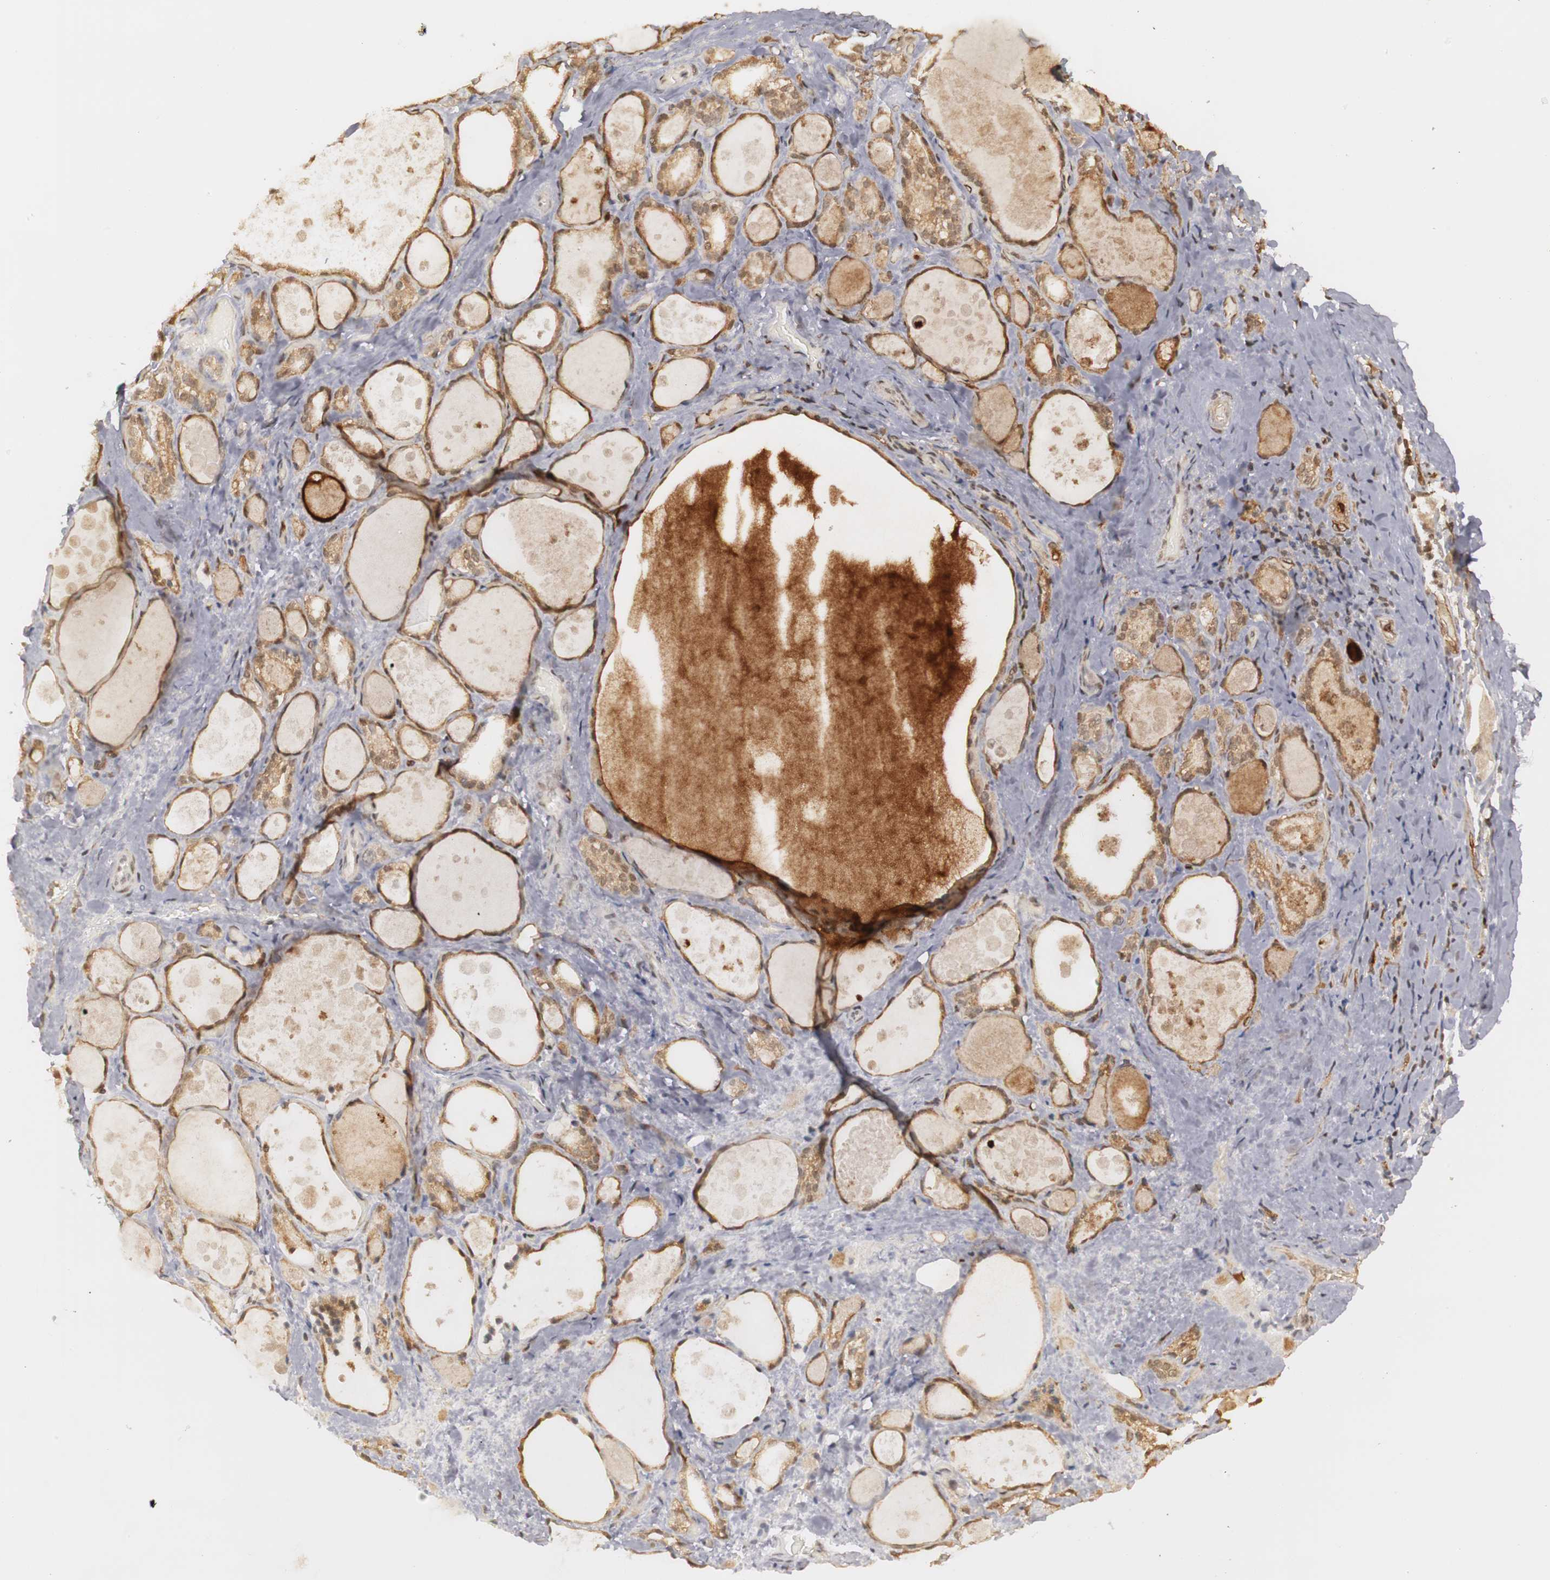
{"staining": {"intensity": "strong", "quantity": ">75%", "location": "cytoplasmic/membranous,nuclear"}, "tissue": "thyroid gland", "cell_type": "Glandular cells", "image_type": "normal", "snomed": [{"axis": "morphology", "description": "Normal tissue, NOS"}, {"axis": "topography", "description": "Thyroid gland"}], "caption": "The immunohistochemical stain shows strong cytoplasmic/membranous,nuclear staining in glandular cells of unremarkable thyroid gland.", "gene": "PLEKHA1", "patient": {"sex": "female", "age": 75}}